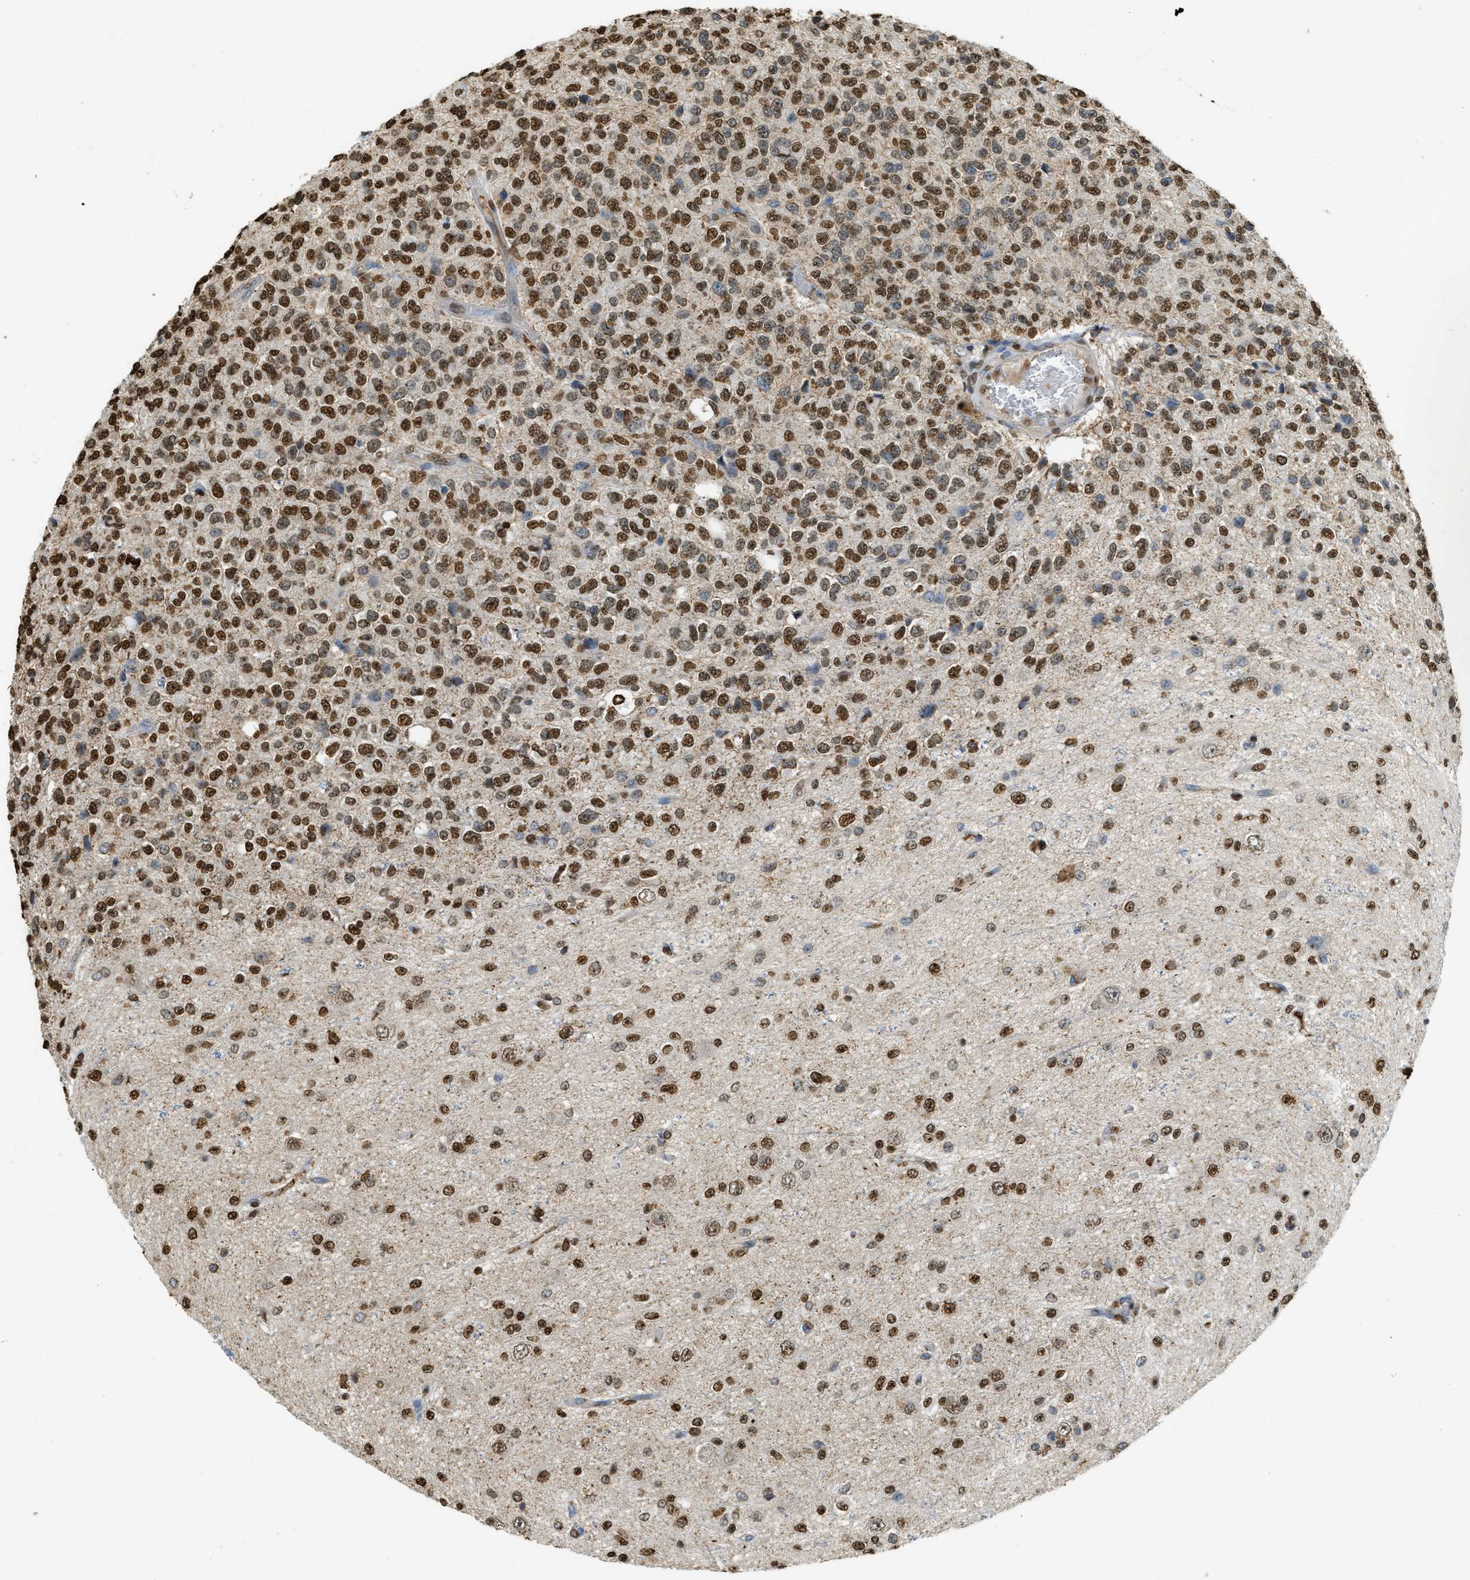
{"staining": {"intensity": "strong", "quantity": ">75%", "location": "nuclear"}, "tissue": "glioma", "cell_type": "Tumor cells", "image_type": "cancer", "snomed": [{"axis": "morphology", "description": "Glioma, malignant, High grade"}, {"axis": "topography", "description": "pancreas cauda"}], "caption": "The immunohistochemical stain shows strong nuclear expression in tumor cells of high-grade glioma (malignant) tissue.", "gene": "NR5A2", "patient": {"sex": "male", "age": 60}}